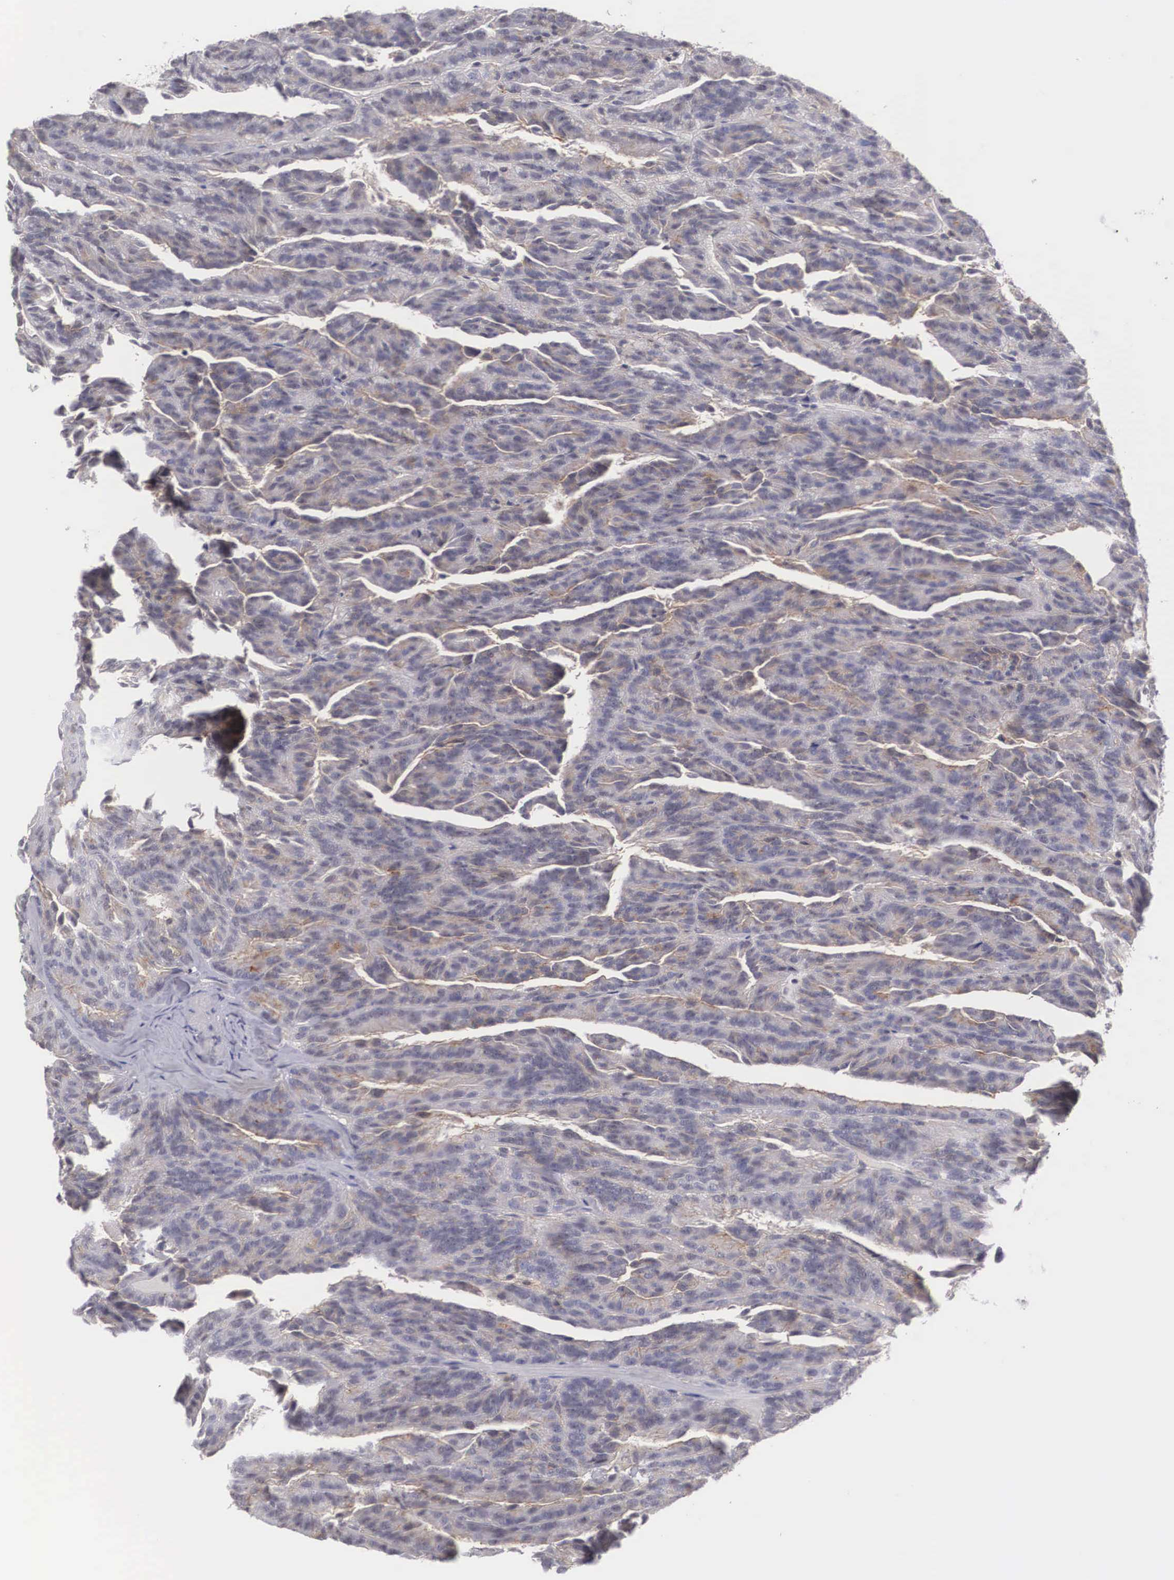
{"staining": {"intensity": "weak", "quantity": "<25%", "location": "cytoplasmic/membranous"}, "tissue": "renal cancer", "cell_type": "Tumor cells", "image_type": "cancer", "snomed": [{"axis": "morphology", "description": "Adenocarcinoma, NOS"}, {"axis": "topography", "description": "Kidney"}], "caption": "DAB (3,3'-diaminobenzidine) immunohistochemical staining of human renal cancer (adenocarcinoma) reveals no significant staining in tumor cells. The staining is performed using DAB (3,3'-diaminobenzidine) brown chromogen with nuclei counter-stained in using hematoxylin.", "gene": "NR4A2", "patient": {"sex": "male", "age": 46}}